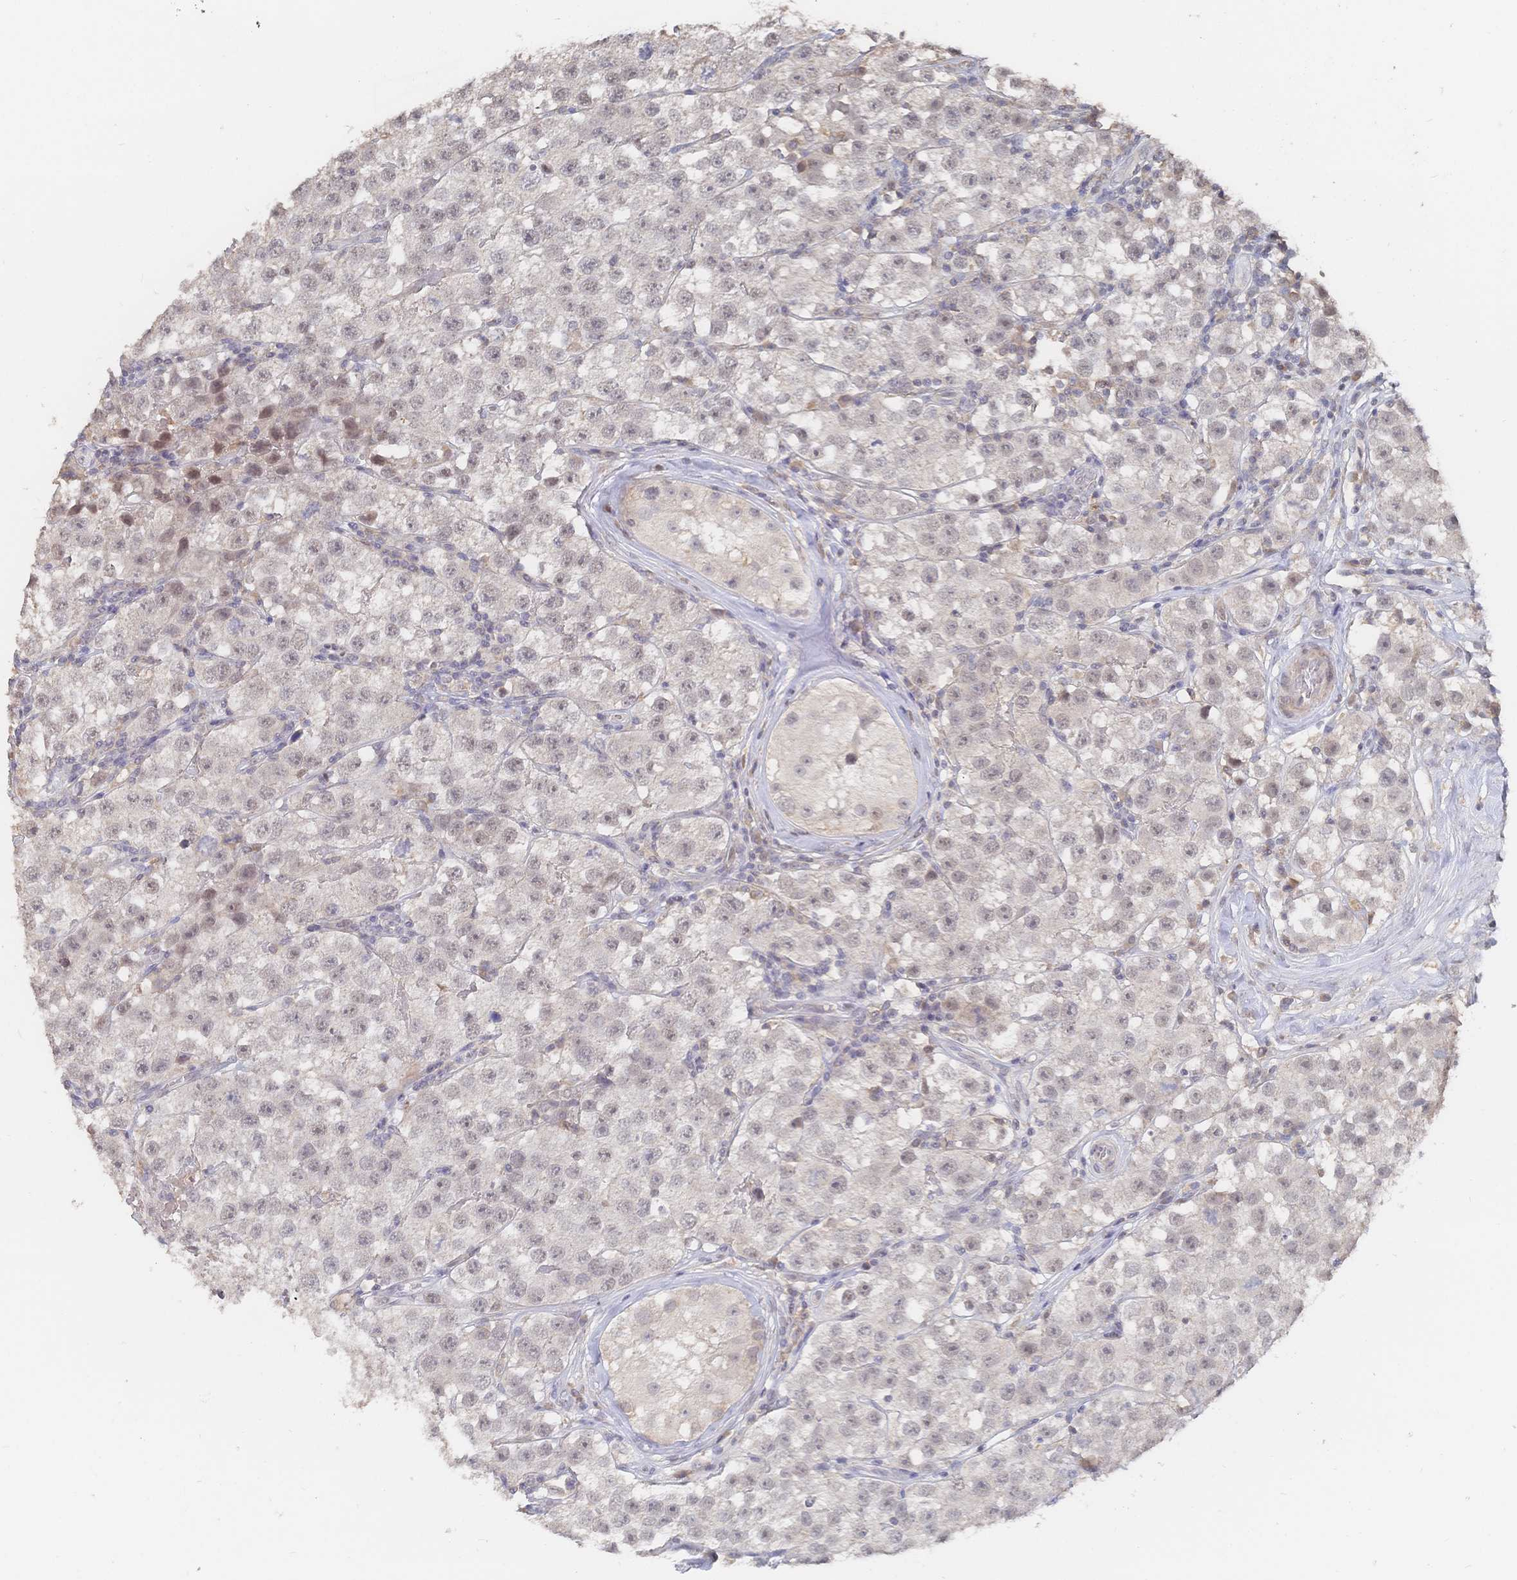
{"staining": {"intensity": "weak", "quantity": "<25%", "location": "nuclear"}, "tissue": "testis cancer", "cell_type": "Tumor cells", "image_type": "cancer", "snomed": [{"axis": "morphology", "description": "Seminoma, NOS"}, {"axis": "topography", "description": "Testis"}], "caption": "Seminoma (testis) was stained to show a protein in brown. There is no significant staining in tumor cells.", "gene": "LRP5", "patient": {"sex": "male", "age": 34}}